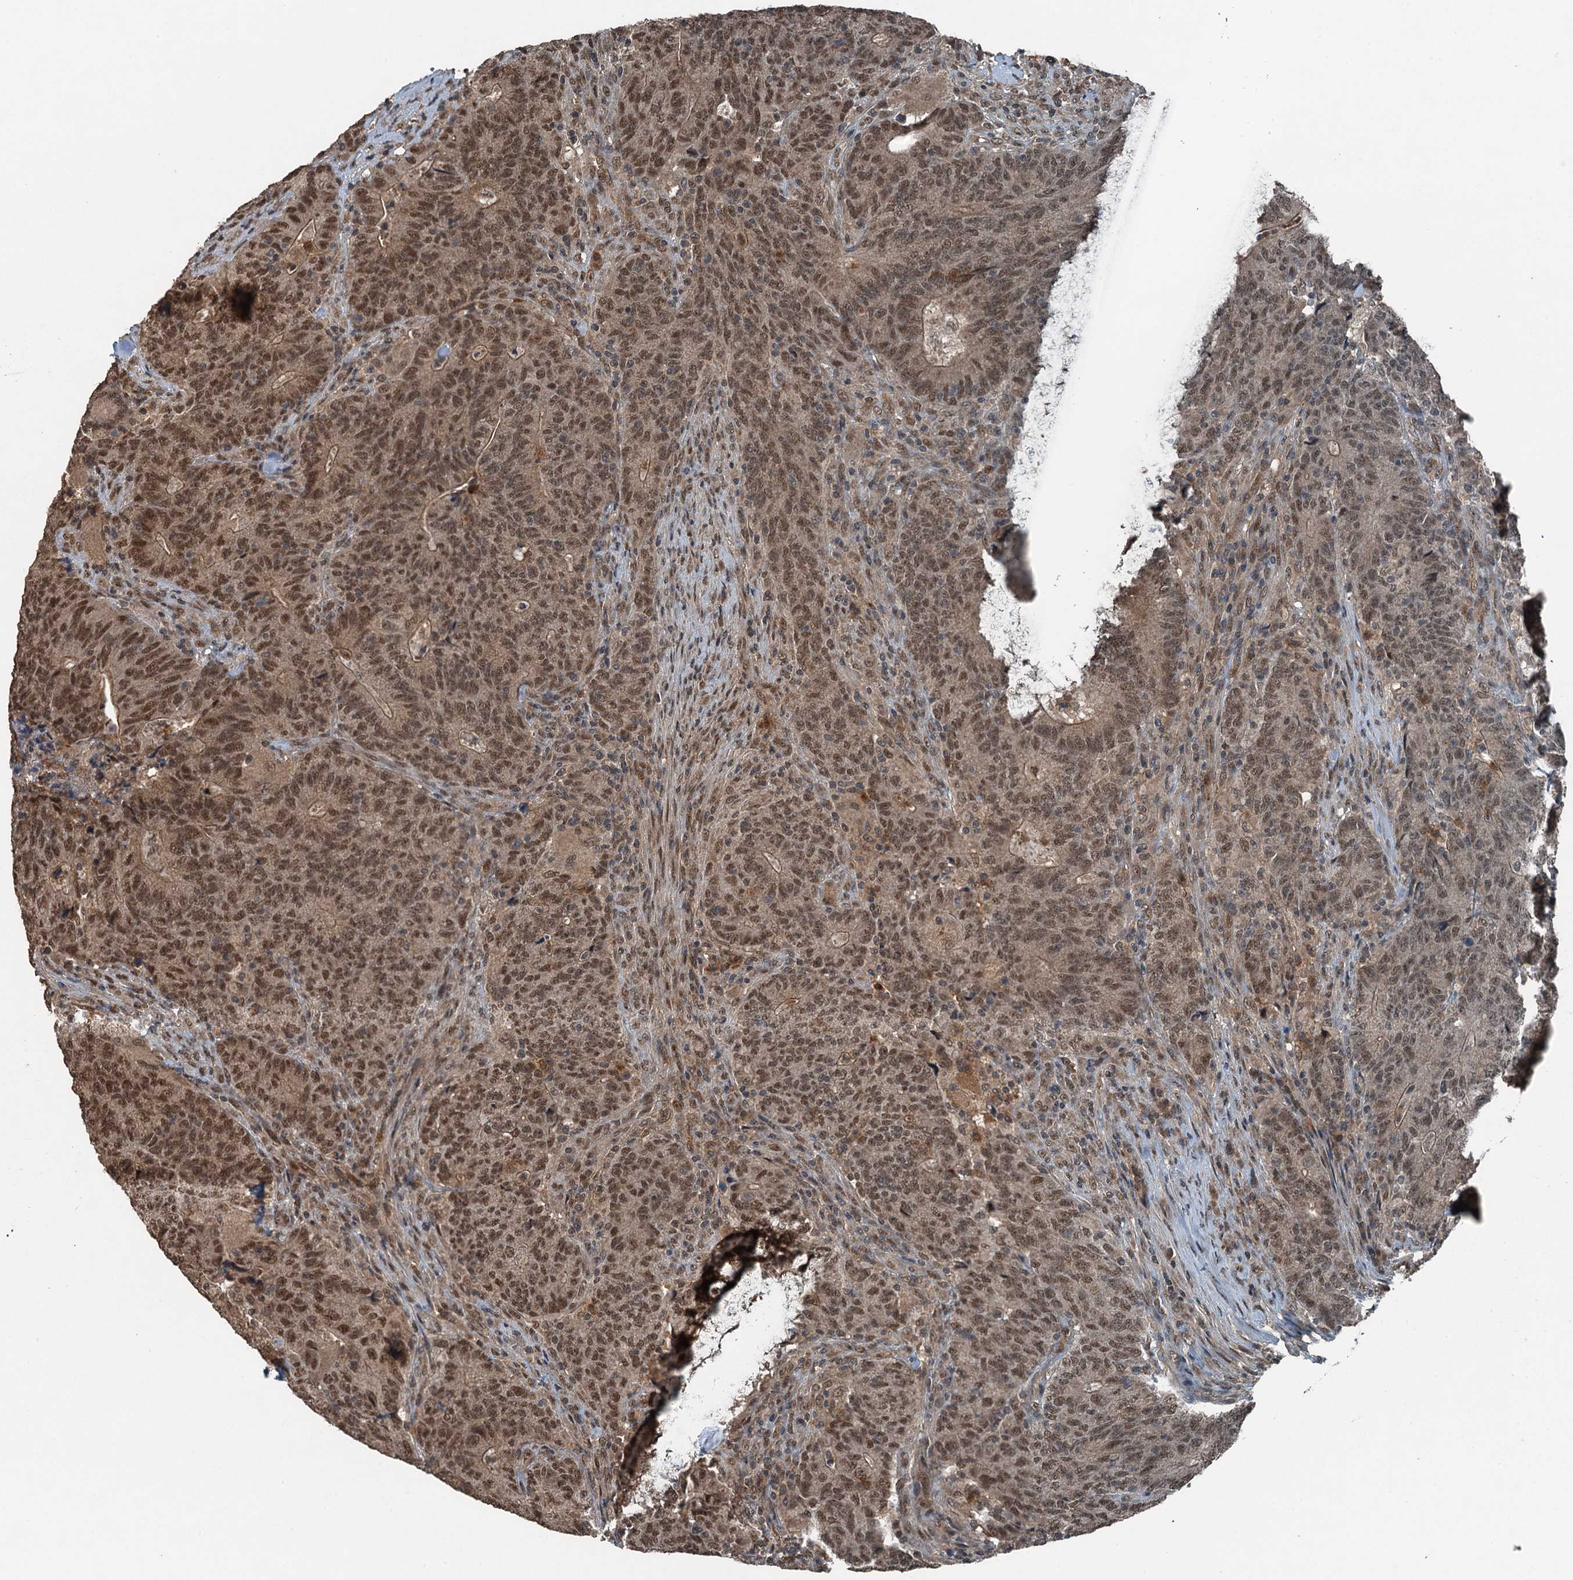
{"staining": {"intensity": "moderate", "quantity": ">75%", "location": "nuclear"}, "tissue": "colorectal cancer", "cell_type": "Tumor cells", "image_type": "cancer", "snomed": [{"axis": "morphology", "description": "Adenocarcinoma, NOS"}, {"axis": "topography", "description": "Colon"}], "caption": "A high-resolution micrograph shows immunohistochemistry (IHC) staining of colorectal cancer (adenocarcinoma), which displays moderate nuclear expression in about >75% of tumor cells.", "gene": "UBXN6", "patient": {"sex": "female", "age": 75}}